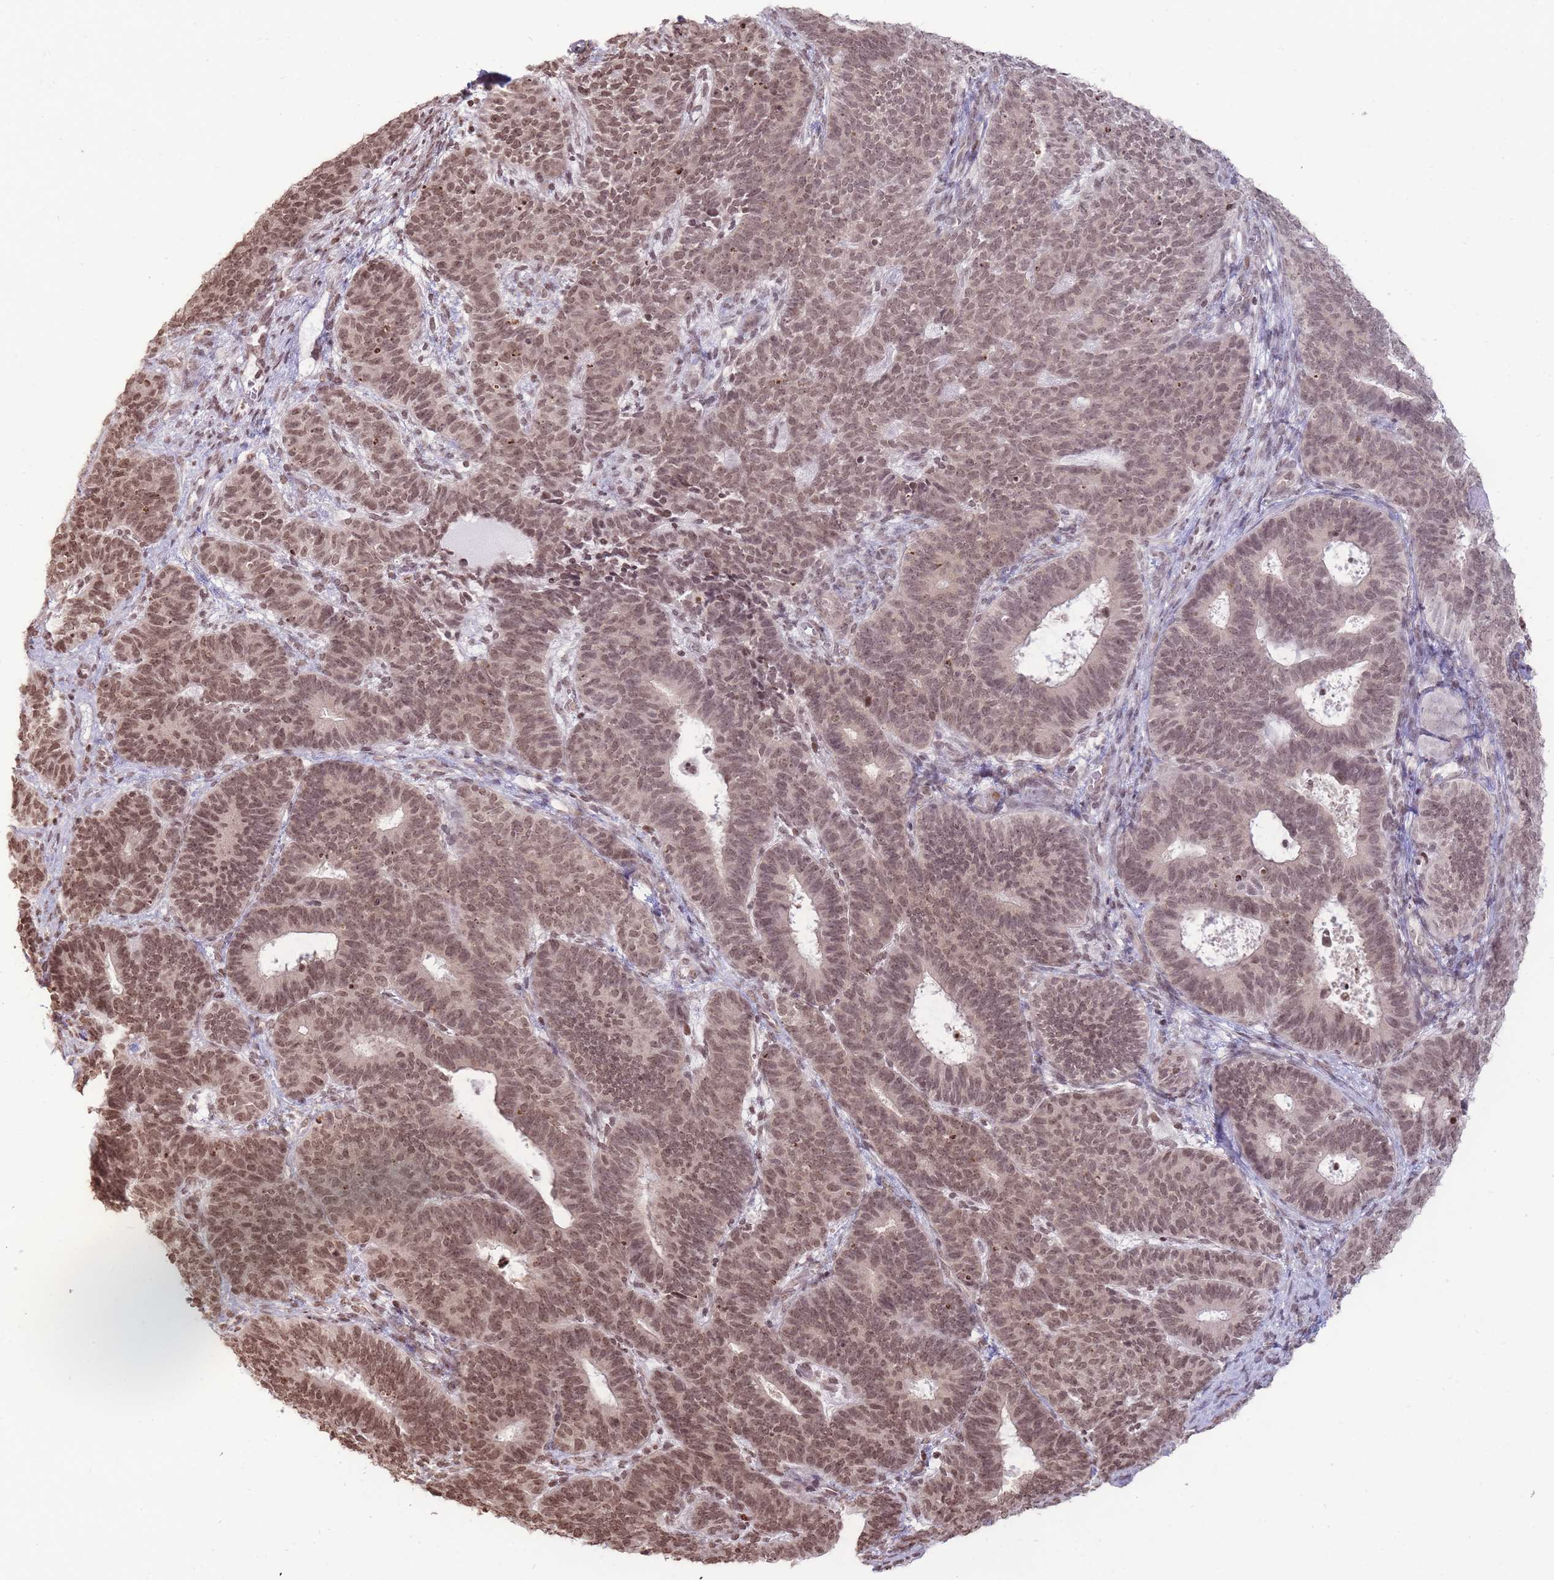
{"staining": {"intensity": "moderate", "quantity": ">75%", "location": "nuclear"}, "tissue": "endometrial cancer", "cell_type": "Tumor cells", "image_type": "cancer", "snomed": [{"axis": "morphology", "description": "Adenocarcinoma, NOS"}, {"axis": "topography", "description": "Endometrium"}], "caption": "The image displays a brown stain indicating the presence of a protein in the nuclear of tumor cells in endometrial cancer (adenocarcinoma). (brown staining indicates protein expression, while blue staining denotes nuclei).", "gene": "SHISAL1", "patient": {"sex": "female", "age": 70}}